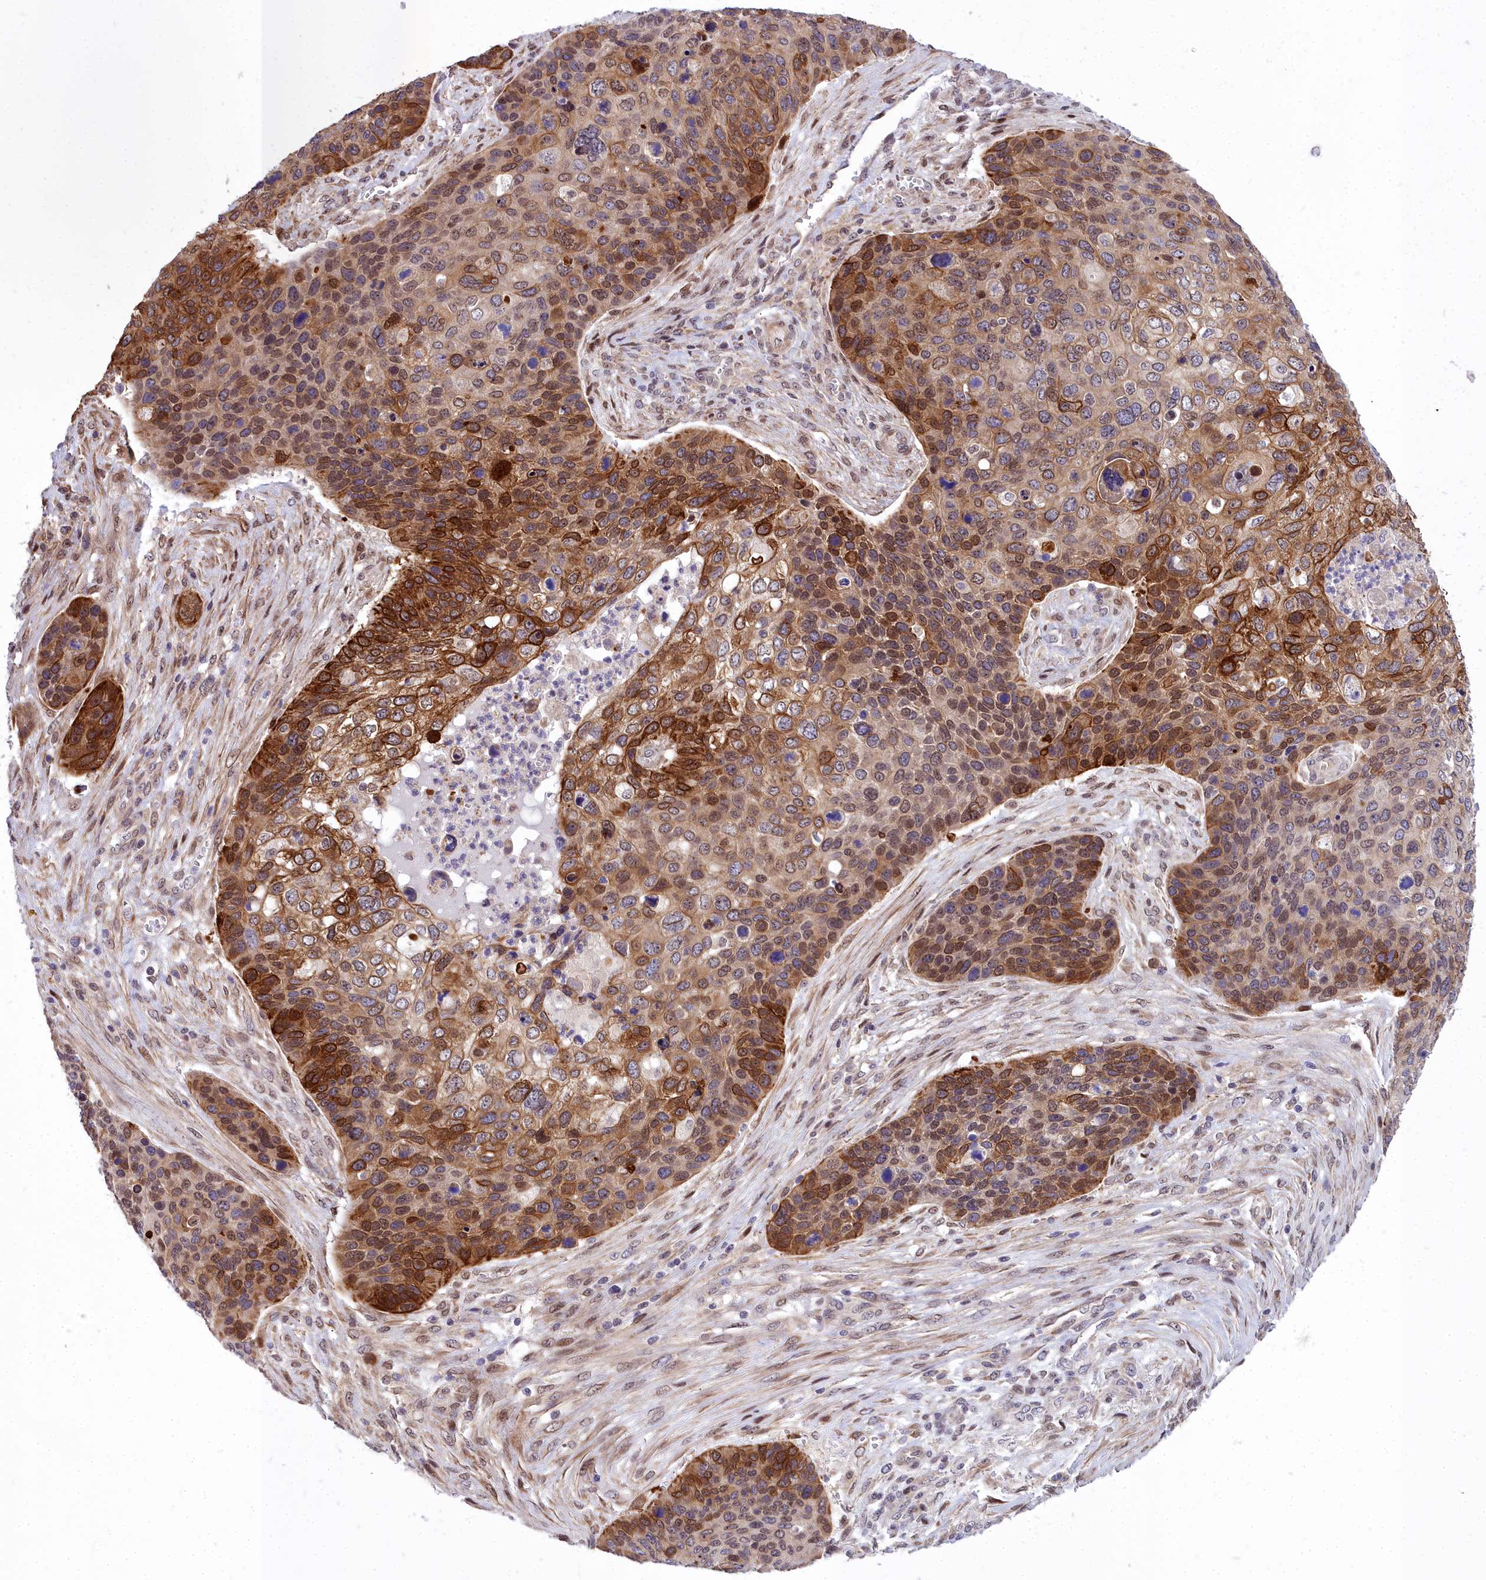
{"staining": {"intensity": "strong", "quantity": "25%-75%", "location": "cytoplasmic/membranous,nuclear"}, "tissue": "skin cancer", "cell_type": "Tumor cells", "image_type": "cancer", "snomed": [{"axis": "morphology", "description": "Basal cell carcinoma"}, {"axis": "topography", "description": "Skin"}], "caption": "A high-resolution histopathology image shows immunohistochemistry staining of basal cell carcinoma (skin), which exhibits strong cytoplasmic/membranous and nuclear staining in about 25%-75% of tumor cells. The staining was performed using DAB (3,3'-diaminobenzidine) to visualize the protein expression in brown, while the nuclei were stained in blue with hematoxylin (Magnification: 20x).", "gene": "ABCB8", "patient": {"sex": "female", "age": 74}}